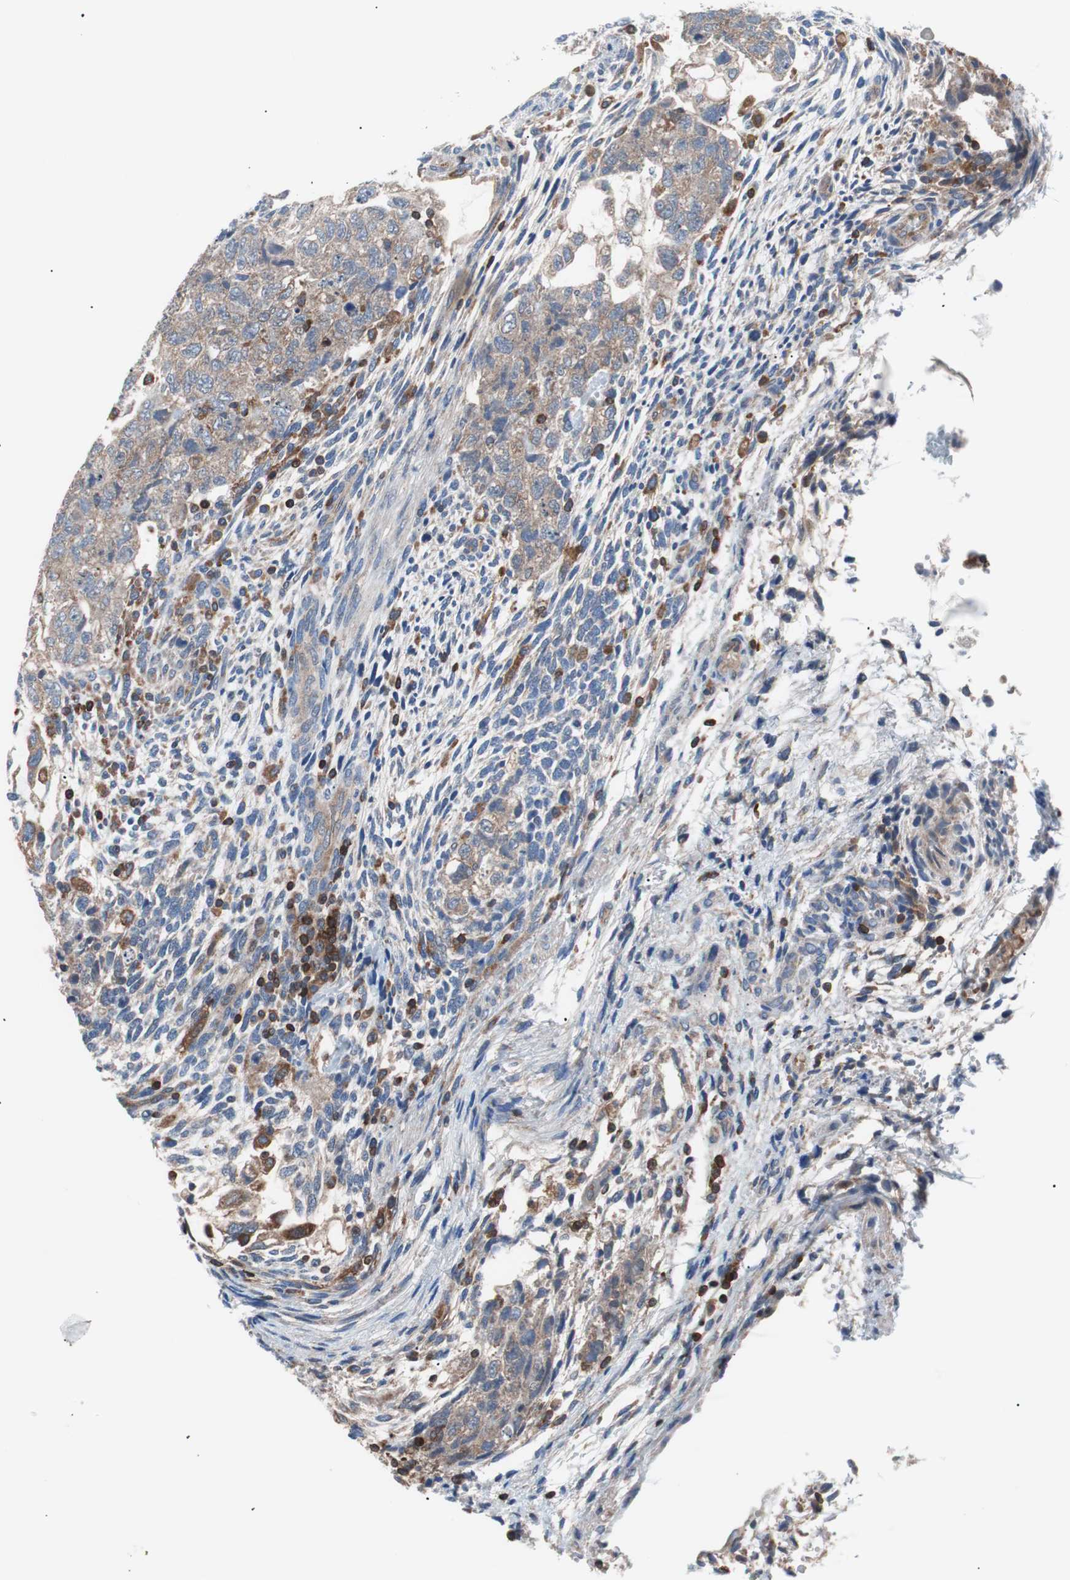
{"staining": {"intensity": "moderate", "quantity": ">75%", "location": "cytoplasmic/membranous"}, "tissue": "testis cancer", "cell_type": "Tumor cells", "image_type": "cancer", "snomed": [{"axis": "morphology", "description": "Normal tissue, NOS"}, {"axis": "morphology", "description": "Carcinoma, Embryonal, NOS"}, {"axis": "topography", "description": "Testis"}], "caption": "High-power microscopy captured an immunohistochemistry photomicrograph of embryonal carcinoma (testis), revealing moderate cytoplasmic/membranous expression in about >75% of tumor cells.", "gene": "PIK3R1", "patient": {"sex": "male", "age": 36}}